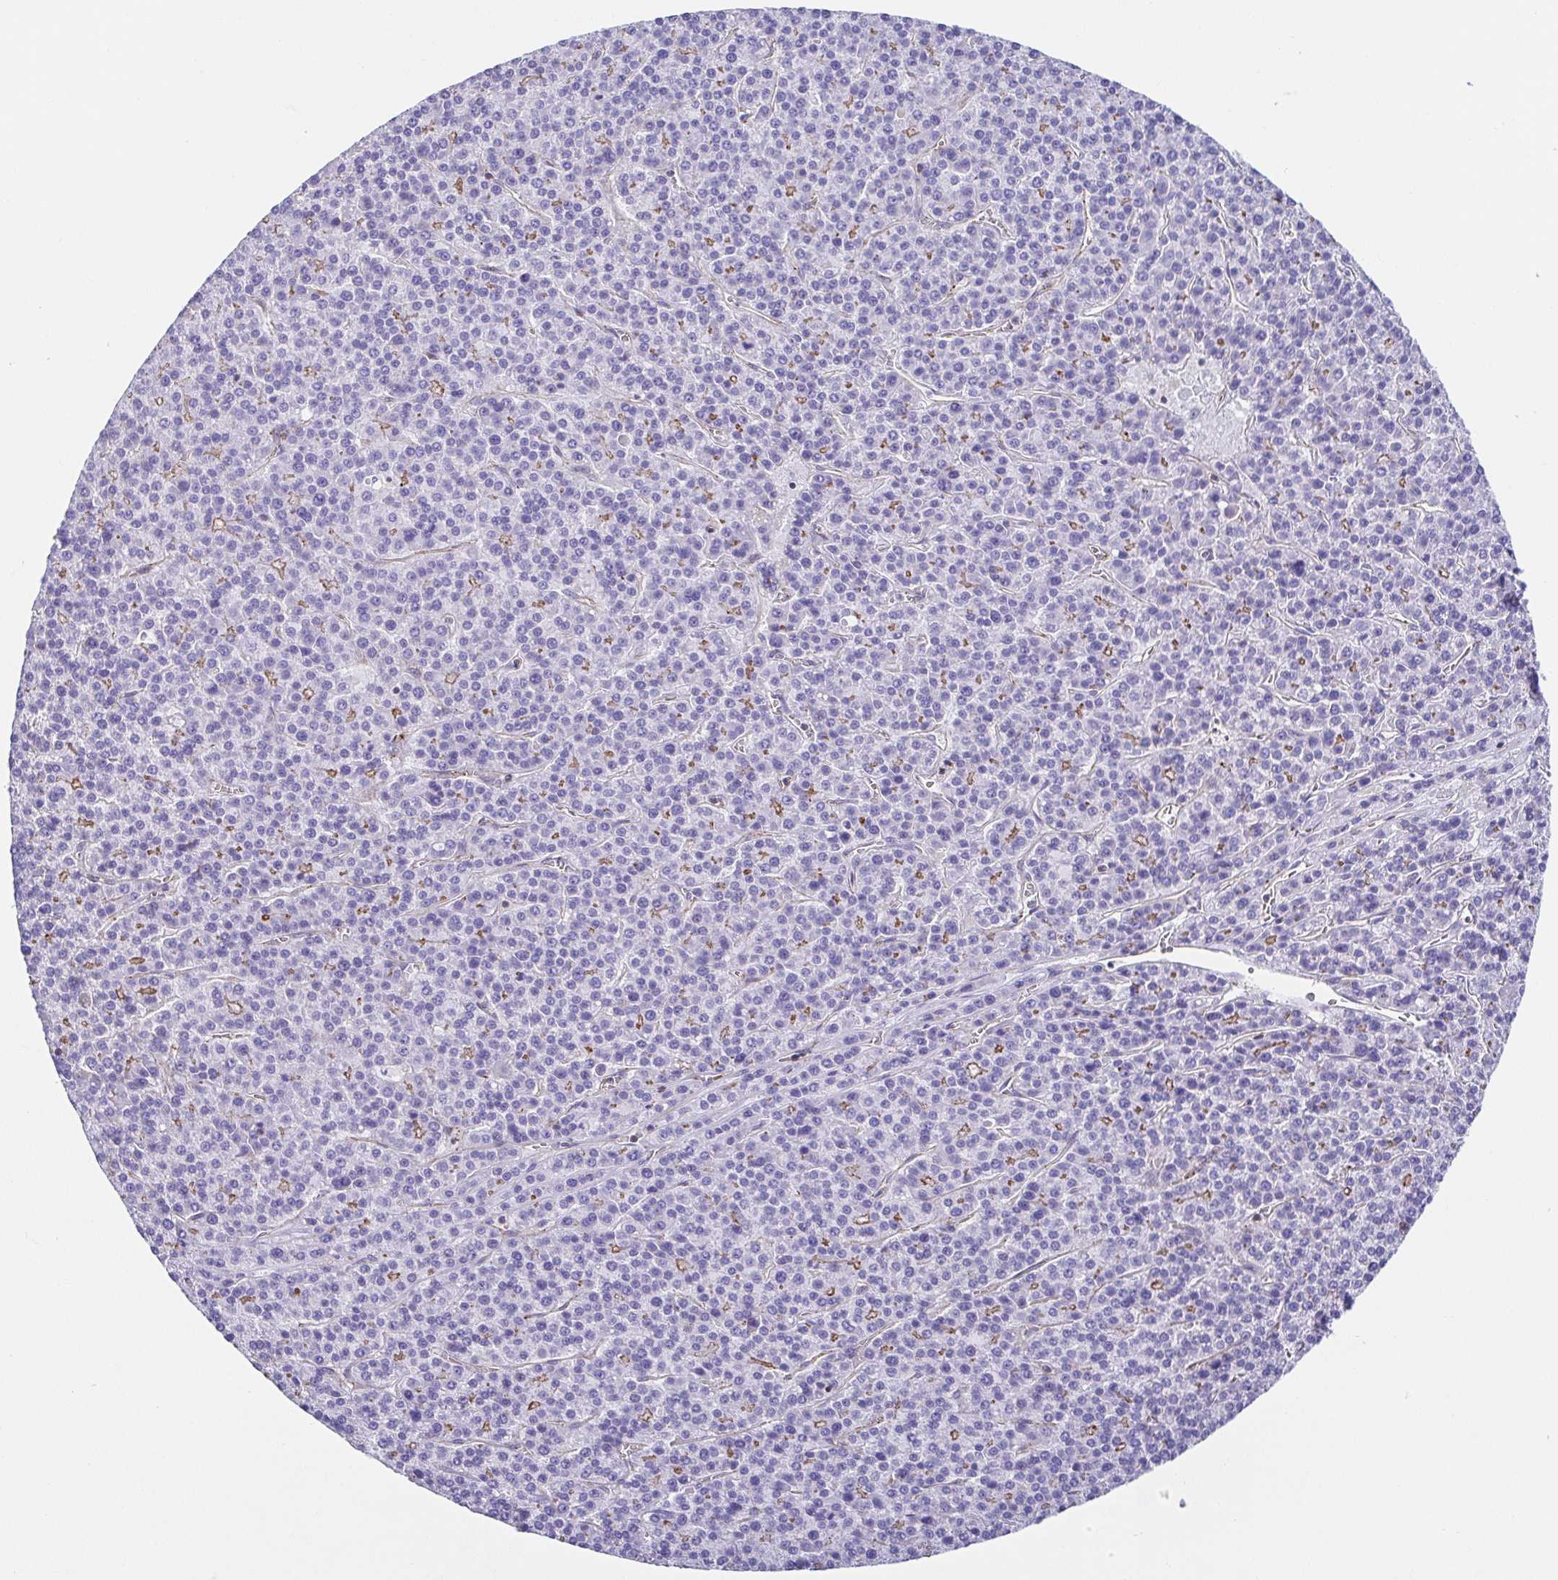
{"staining": {"intensity": "moderate", "quantity": "<25%", "location": "cytoplasmic/membranous"}, "tissue": "liver cancer", "cell_type": "Tumor cells", "image_type": "cancer", "snomed": [{"axis": "morphology", "description": "Carcinoma, Hepatocellular, NOS"}, {"axis": "topography", "description": "Liver"}], "caption": "About <25% of tumor cells in hepatocellular carcinoma (liver) display moderate cytoplasmic/membranous protein staining as visualized by brown immunohistochemical staining.", "gene": "TRAM2", "patient": {"sex": "female", "age": 58}}